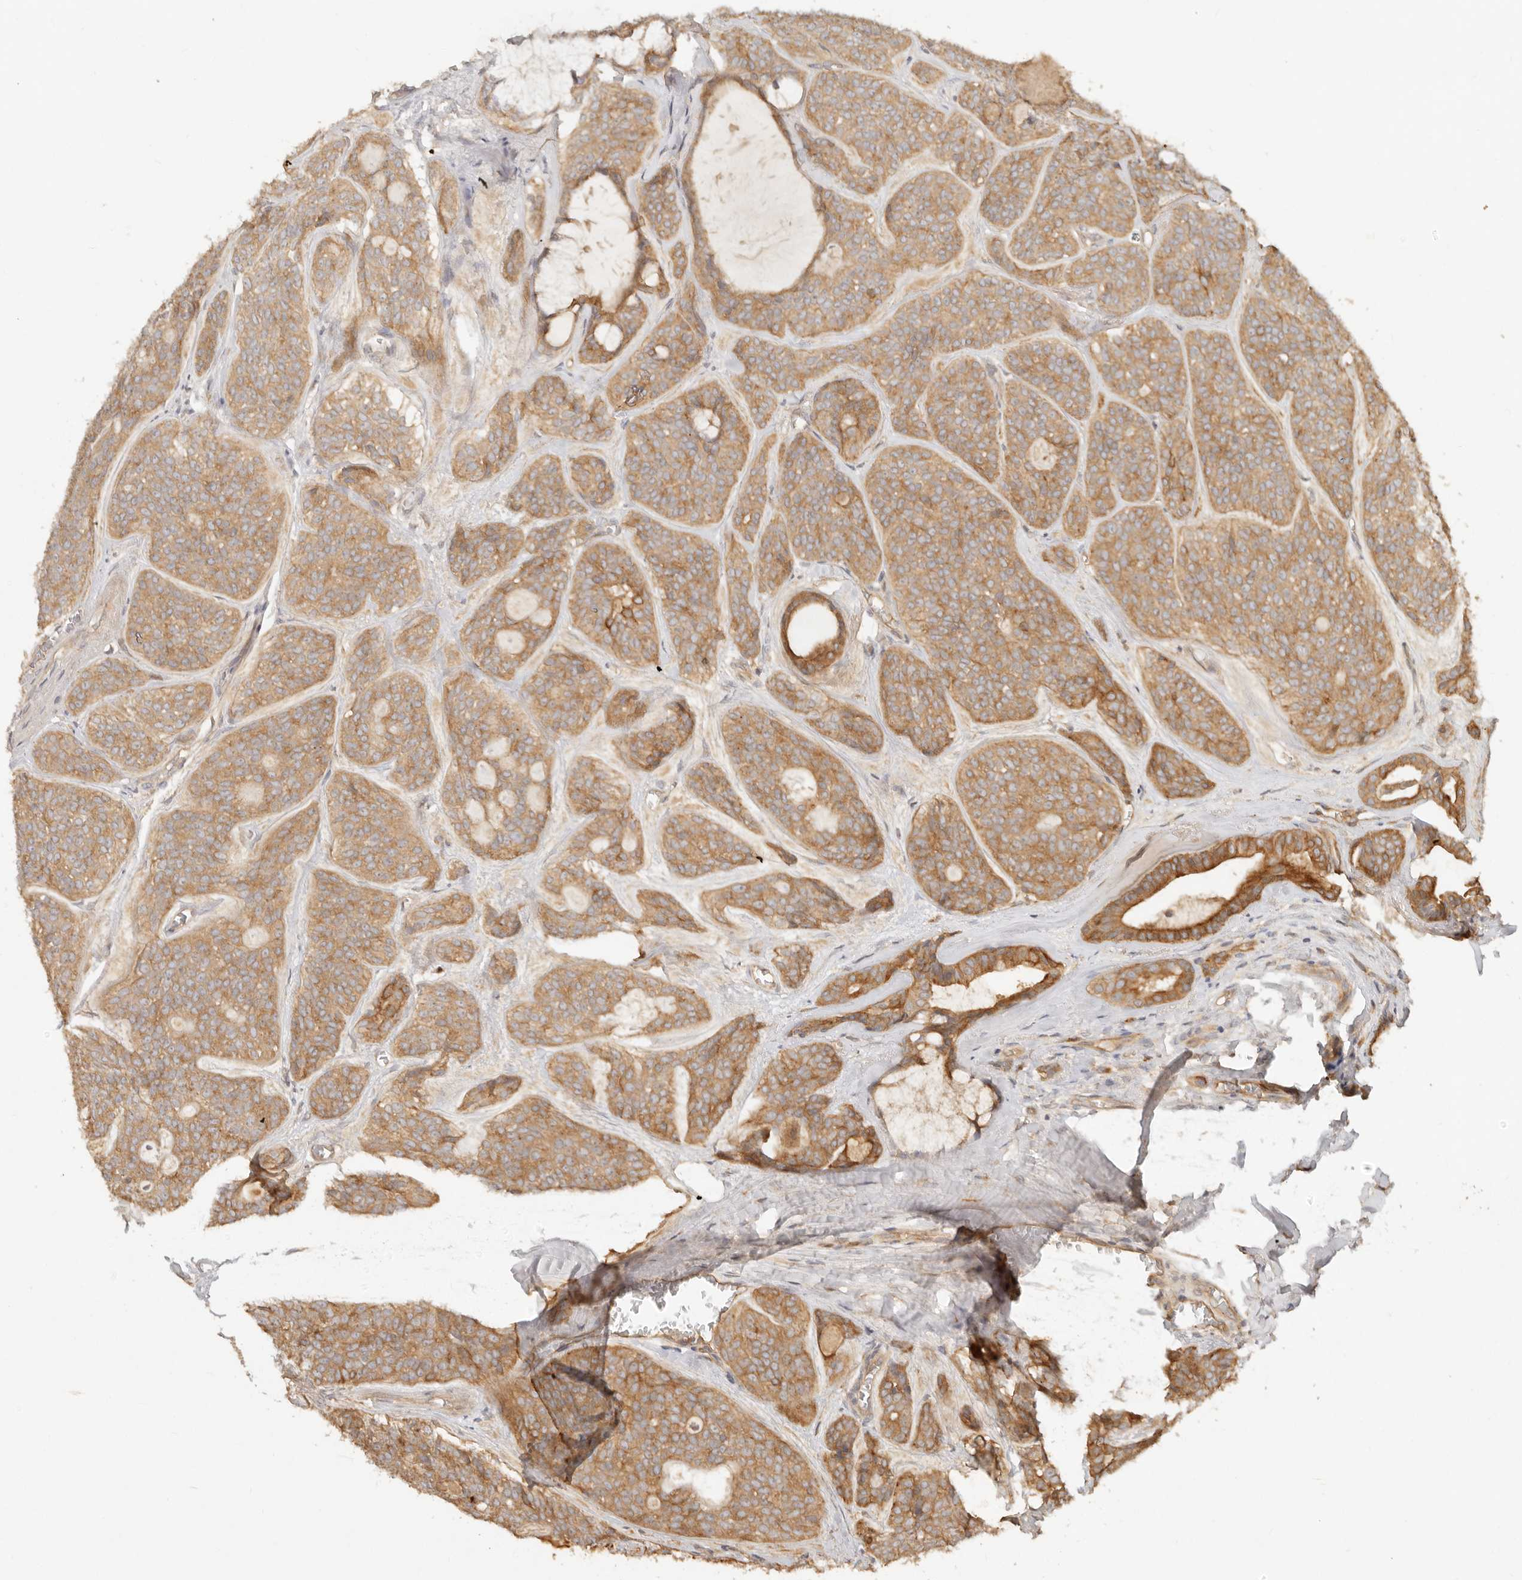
{"staining": {"intensity": "moderate", "quantity": ">75%", "location": "cytoplasmic/membranous"}, "tissue": "head and neck cancer", "cell_type": "Tumor cells", "image_type": "cancer", "snomed": [{"axis": "morphology", "description": "Adenocarcinoma, NOS"}, {"axis": "topography", "description": "Head-Neck"}], "caption": "IHC image of human head and neck cancer (adenocarcinoma) stained for a protein (brown), which exhibits medium levels of moderate cytoplasmic/membranous expression in about >75% of tumor cells.", "gene": "HECTD3", "patient": {"sex": "male", "age": 66}}